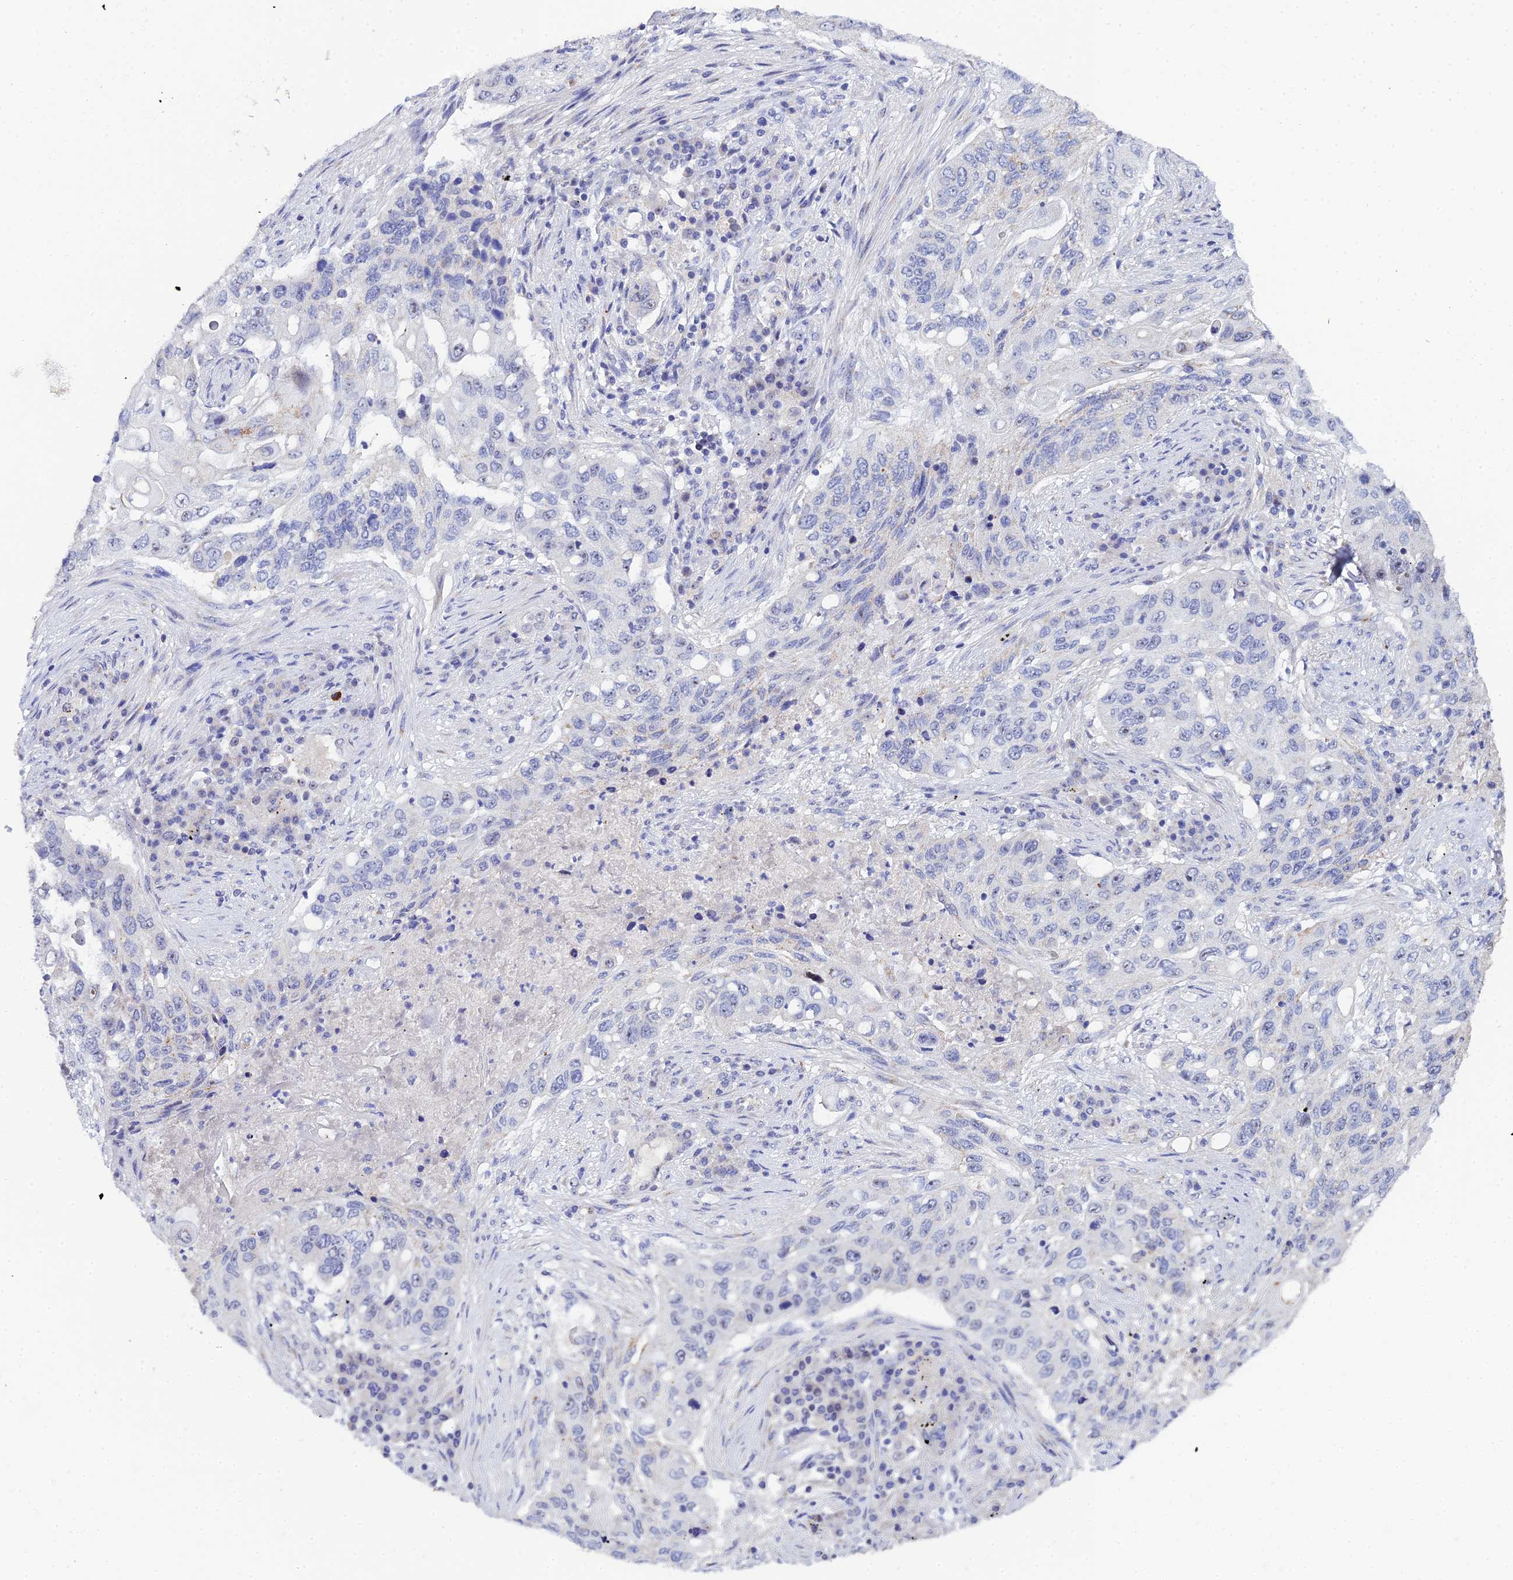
{"staining": {"intensity": "negative", "quantity": "none", "location": "none"}, "tissue": "lung cancer", "cell_type": "Tumor cells", "image_type": "cancer", "snomed": [{"axis": "morphology", "description": "Squamous cell carcinoma, NOS"}, {"axis": "topography", "description": "Lung"}], "caption": "Tumor cells are negative for protein expression in human lung cancer.", "gene": "PLPP4", "patient": {"sex": "female", "age": 63}}